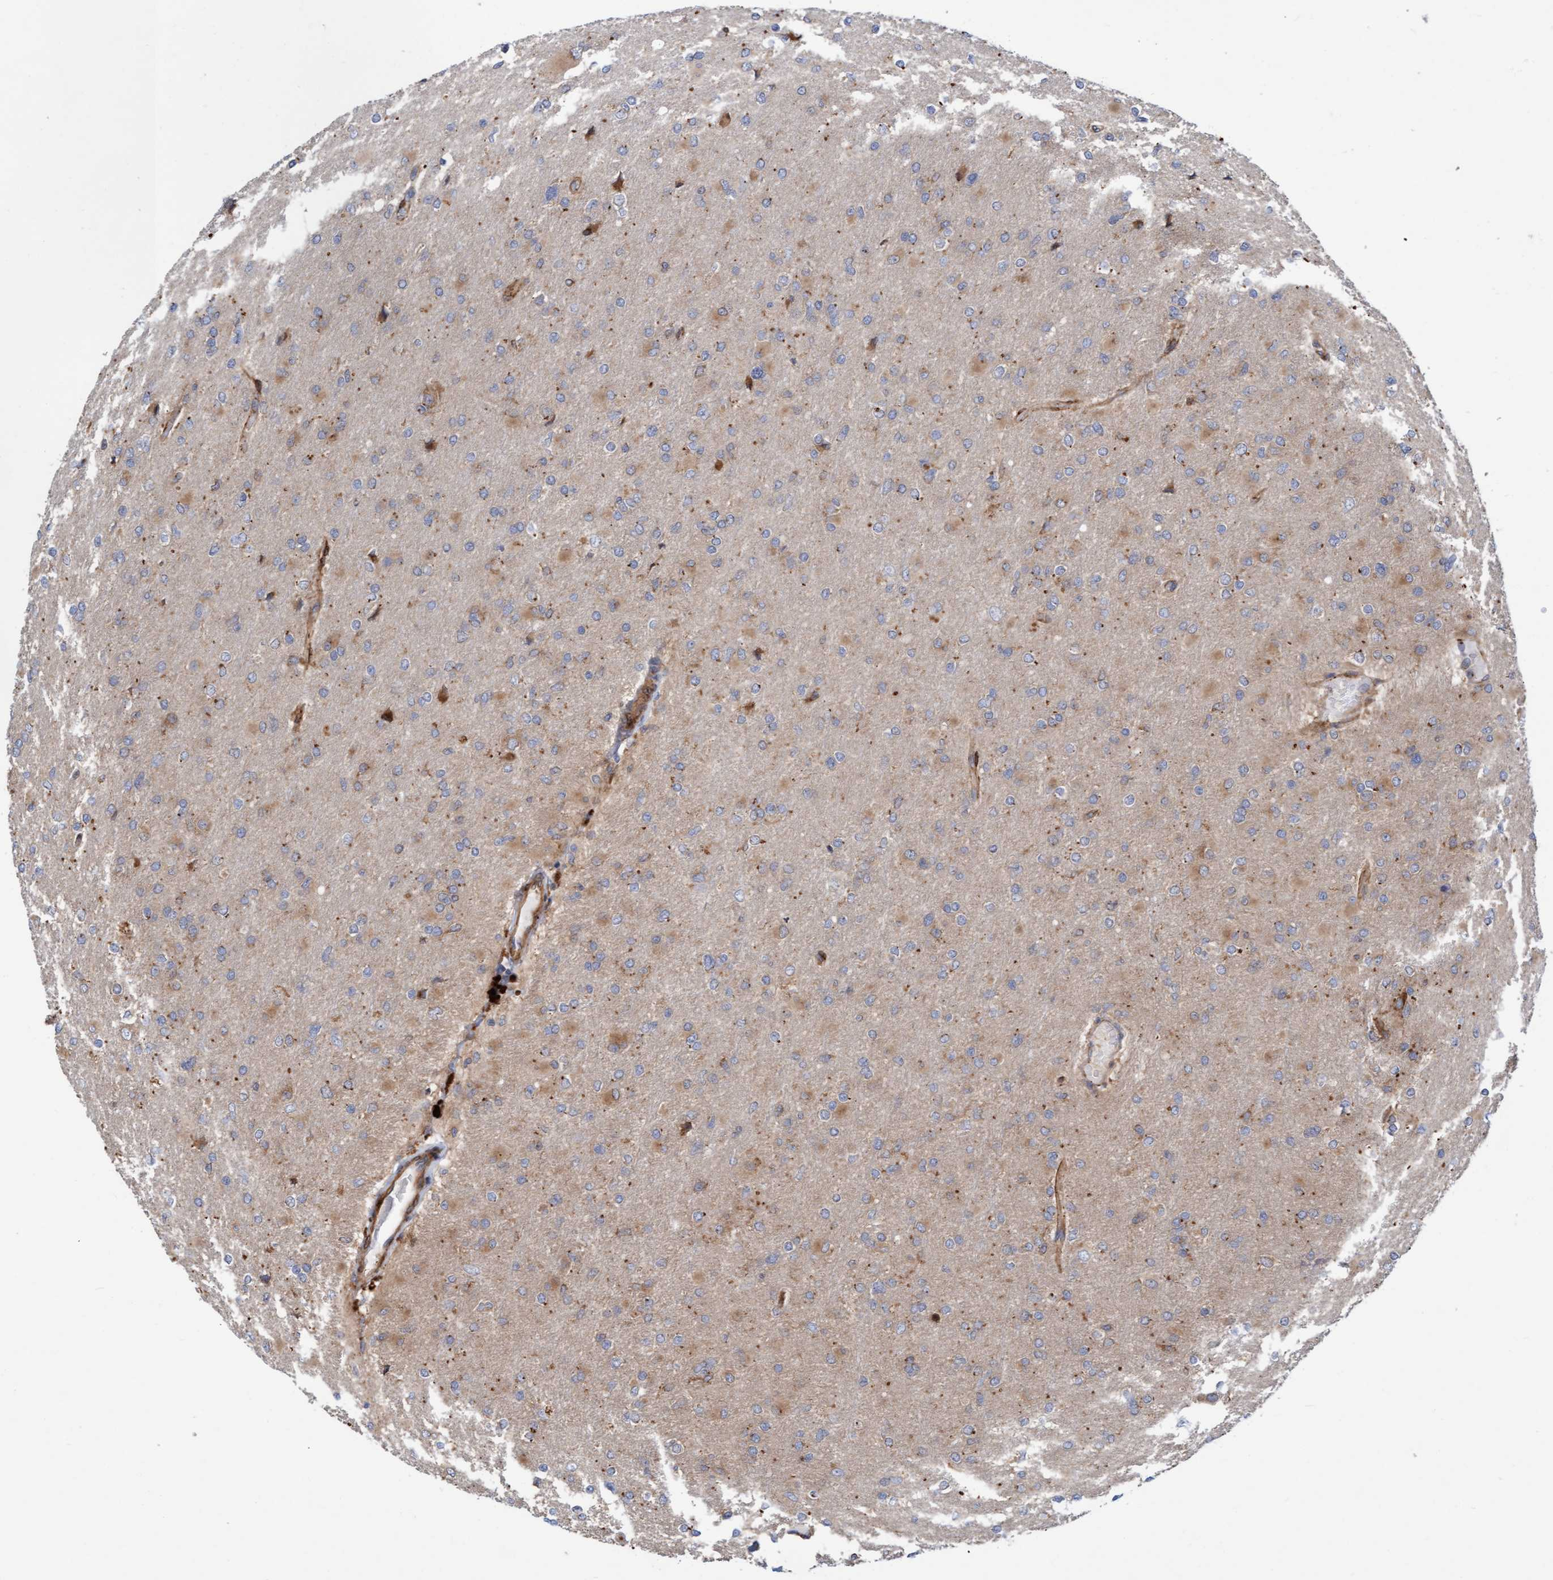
{"staining": {"intensity": "weak", "quantity": "<25%", "location": "cytoplasmic/membranous"}, "tissue": "glioma", "cell_type": "Tumor cells", "image_type": "cancer", "snomed": [{"axis": "morphology", "description": "Glioma, malignant, High grade"}, {"axis": "topography", "description": "Cerebral cortex"}], "caption": "Image shows no significant protein staining in tumor cells of malignant glioma (high-grade).", "gene": "KIAA0753", "patient": {"sex": "female", "age": 36}}